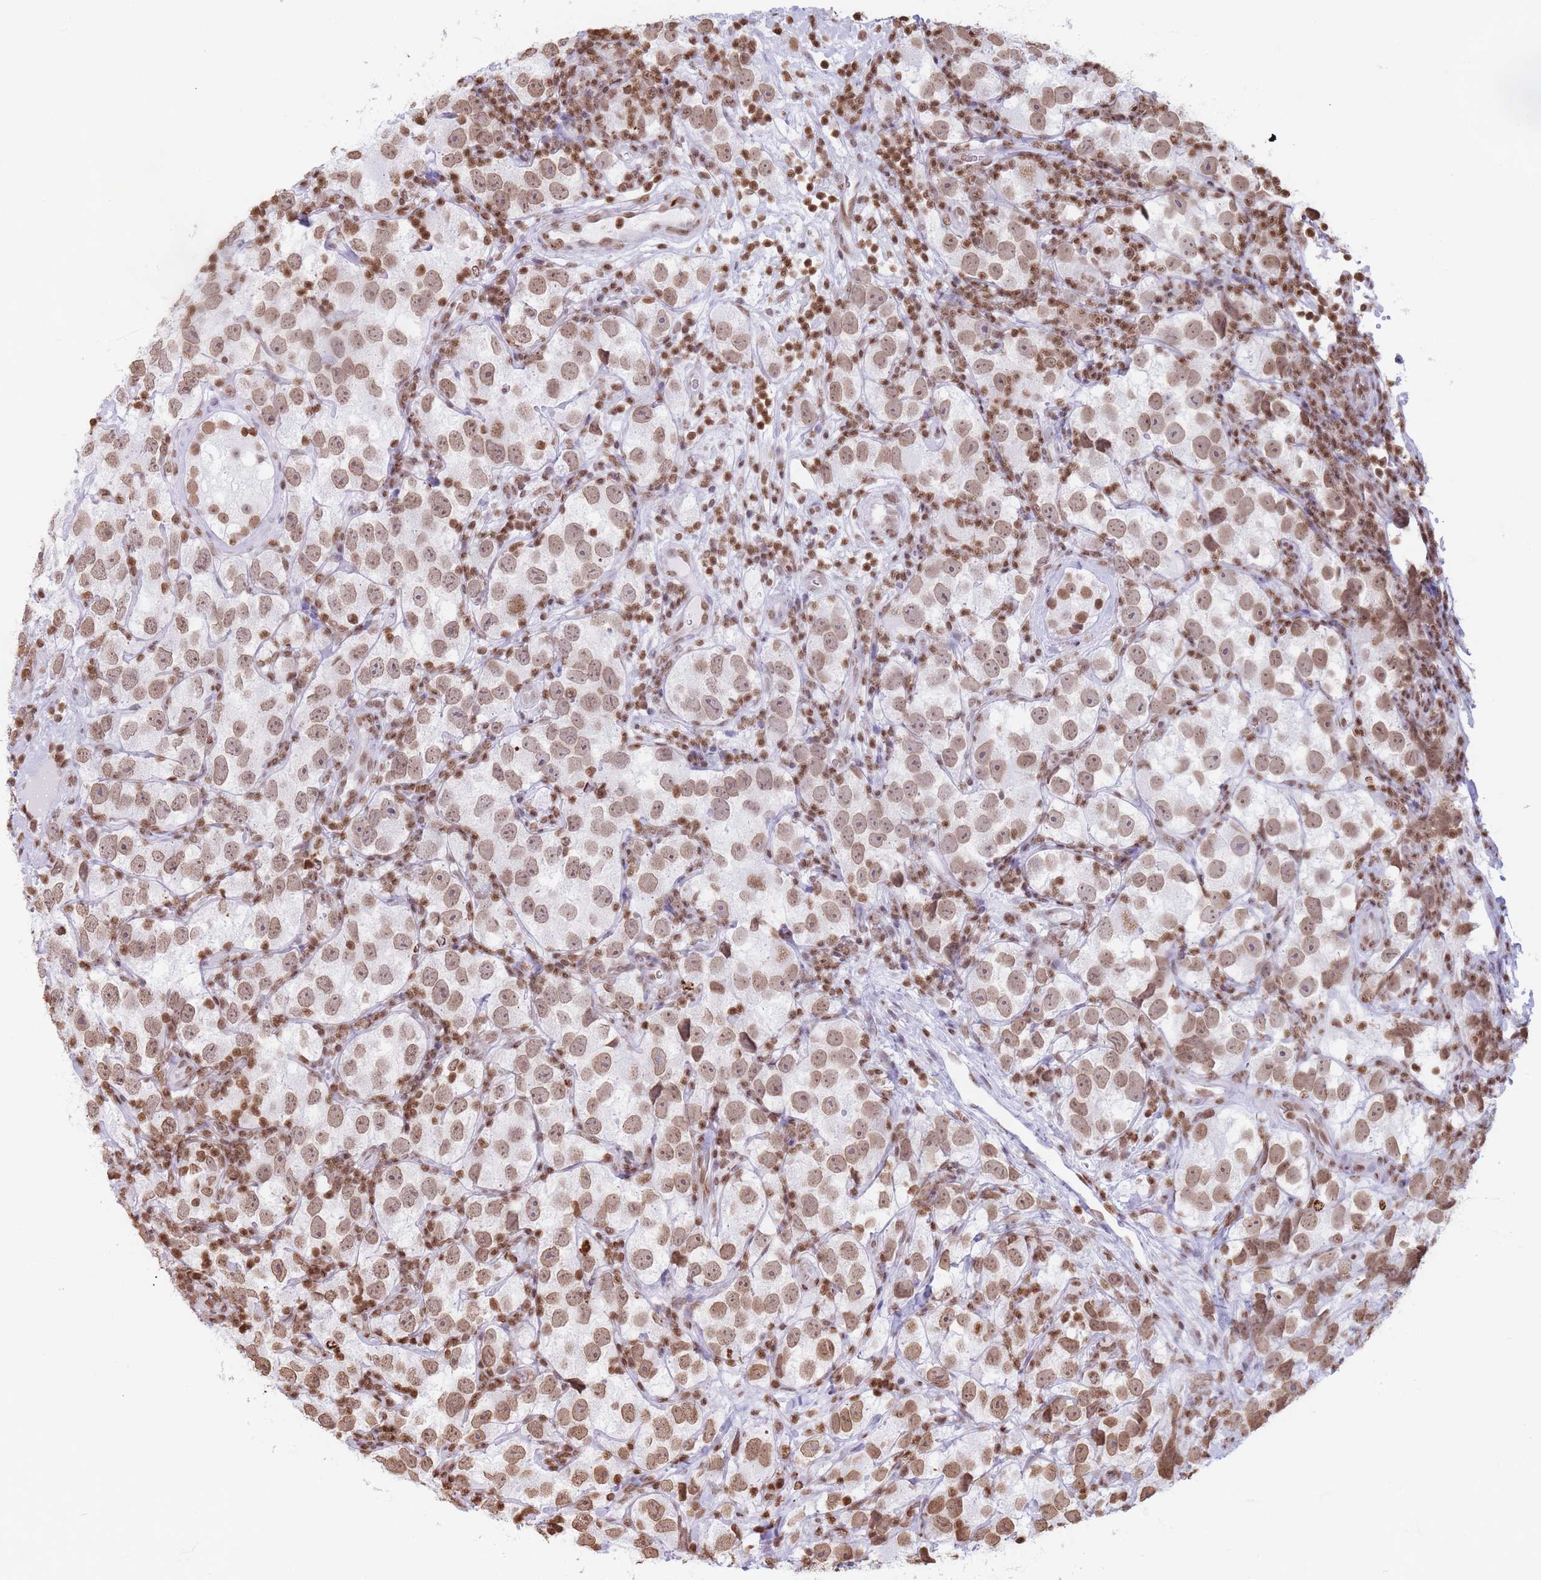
{"staining": {"intensity": "moderate", "quantity": ">75%", "location": "nuclear"}, "tissue": "testis cancer", "cell_type": "Tumor cells", "image_type": "cancer", "snomed": [{"axis": "morphology", "description": "Seminoma, NOS"}, {"axis": "topography", "description": "Testis"}], "caption": "This micrograph demonstrates immunohistochemistry (IHC) staining of human testis cancer (seminoma), with medium moderate nuclear expression in about >75% of tumor cells.", "gene": "RYK", "patient": {"sex": "male", "age": 26}}